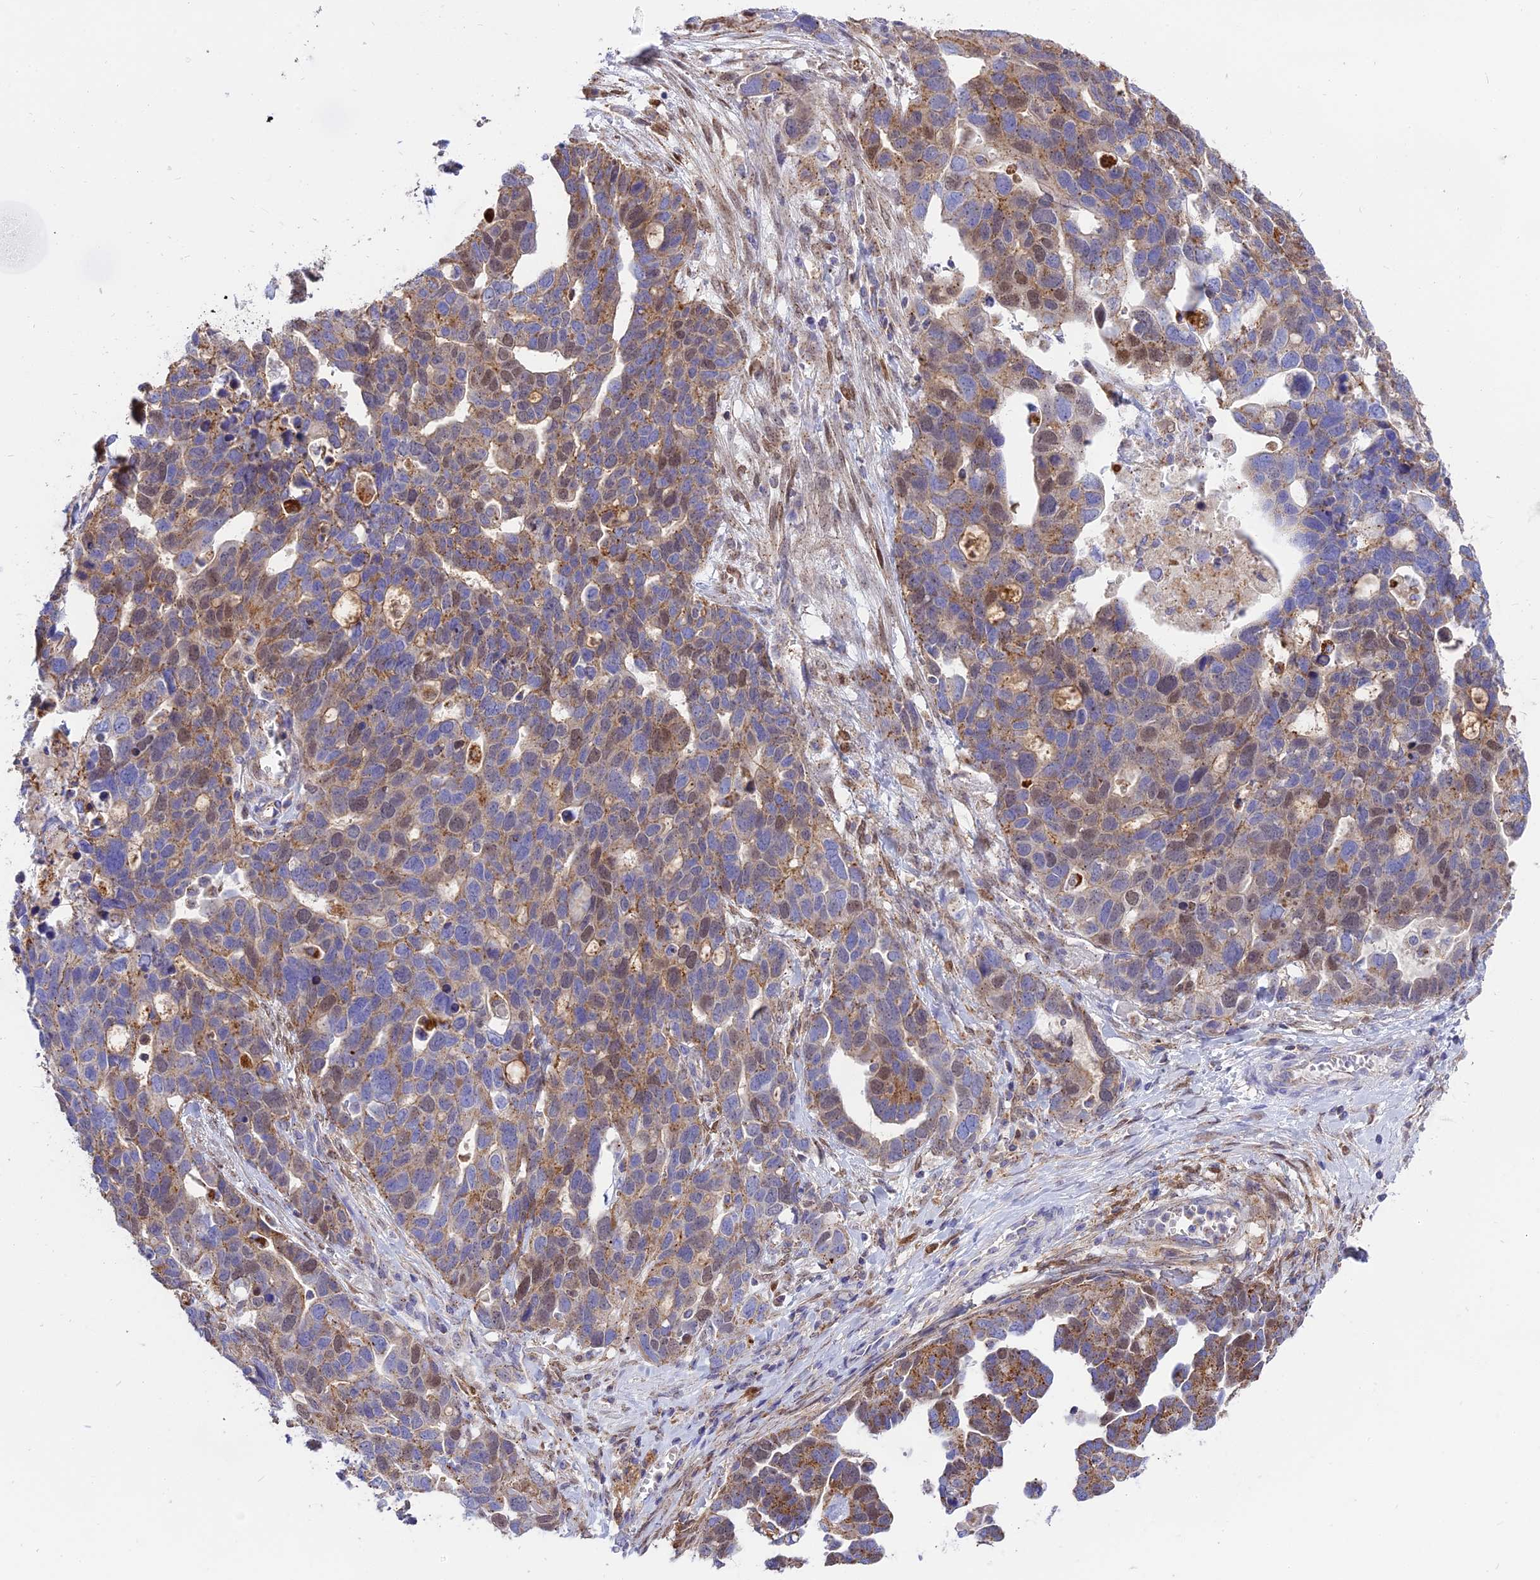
{"staining": {"intensity": "moderate", "quantity": "<25%", "location": "cytoplasmic/membranous,nuclear"}, "tissue": "ovarian cancer", "cell_type": "Tumor cells", "image_type": "cancer", "snomed": [{"axis": "morphology", "description": "Cystadenocarcinoma, serous, NOS"}, {"axis": "topography", "description": "Ovary"}], "caption": "About <25% of tumor cells in human ovarian cancer (serous cystadenocarcinoma) show moderate cytoplasmic/membranous and nuclear protein positivity as visualized by brown immunohistochemical staining.", "gene": "CENPV", "patient": {"sex": "female", "age": 54}}